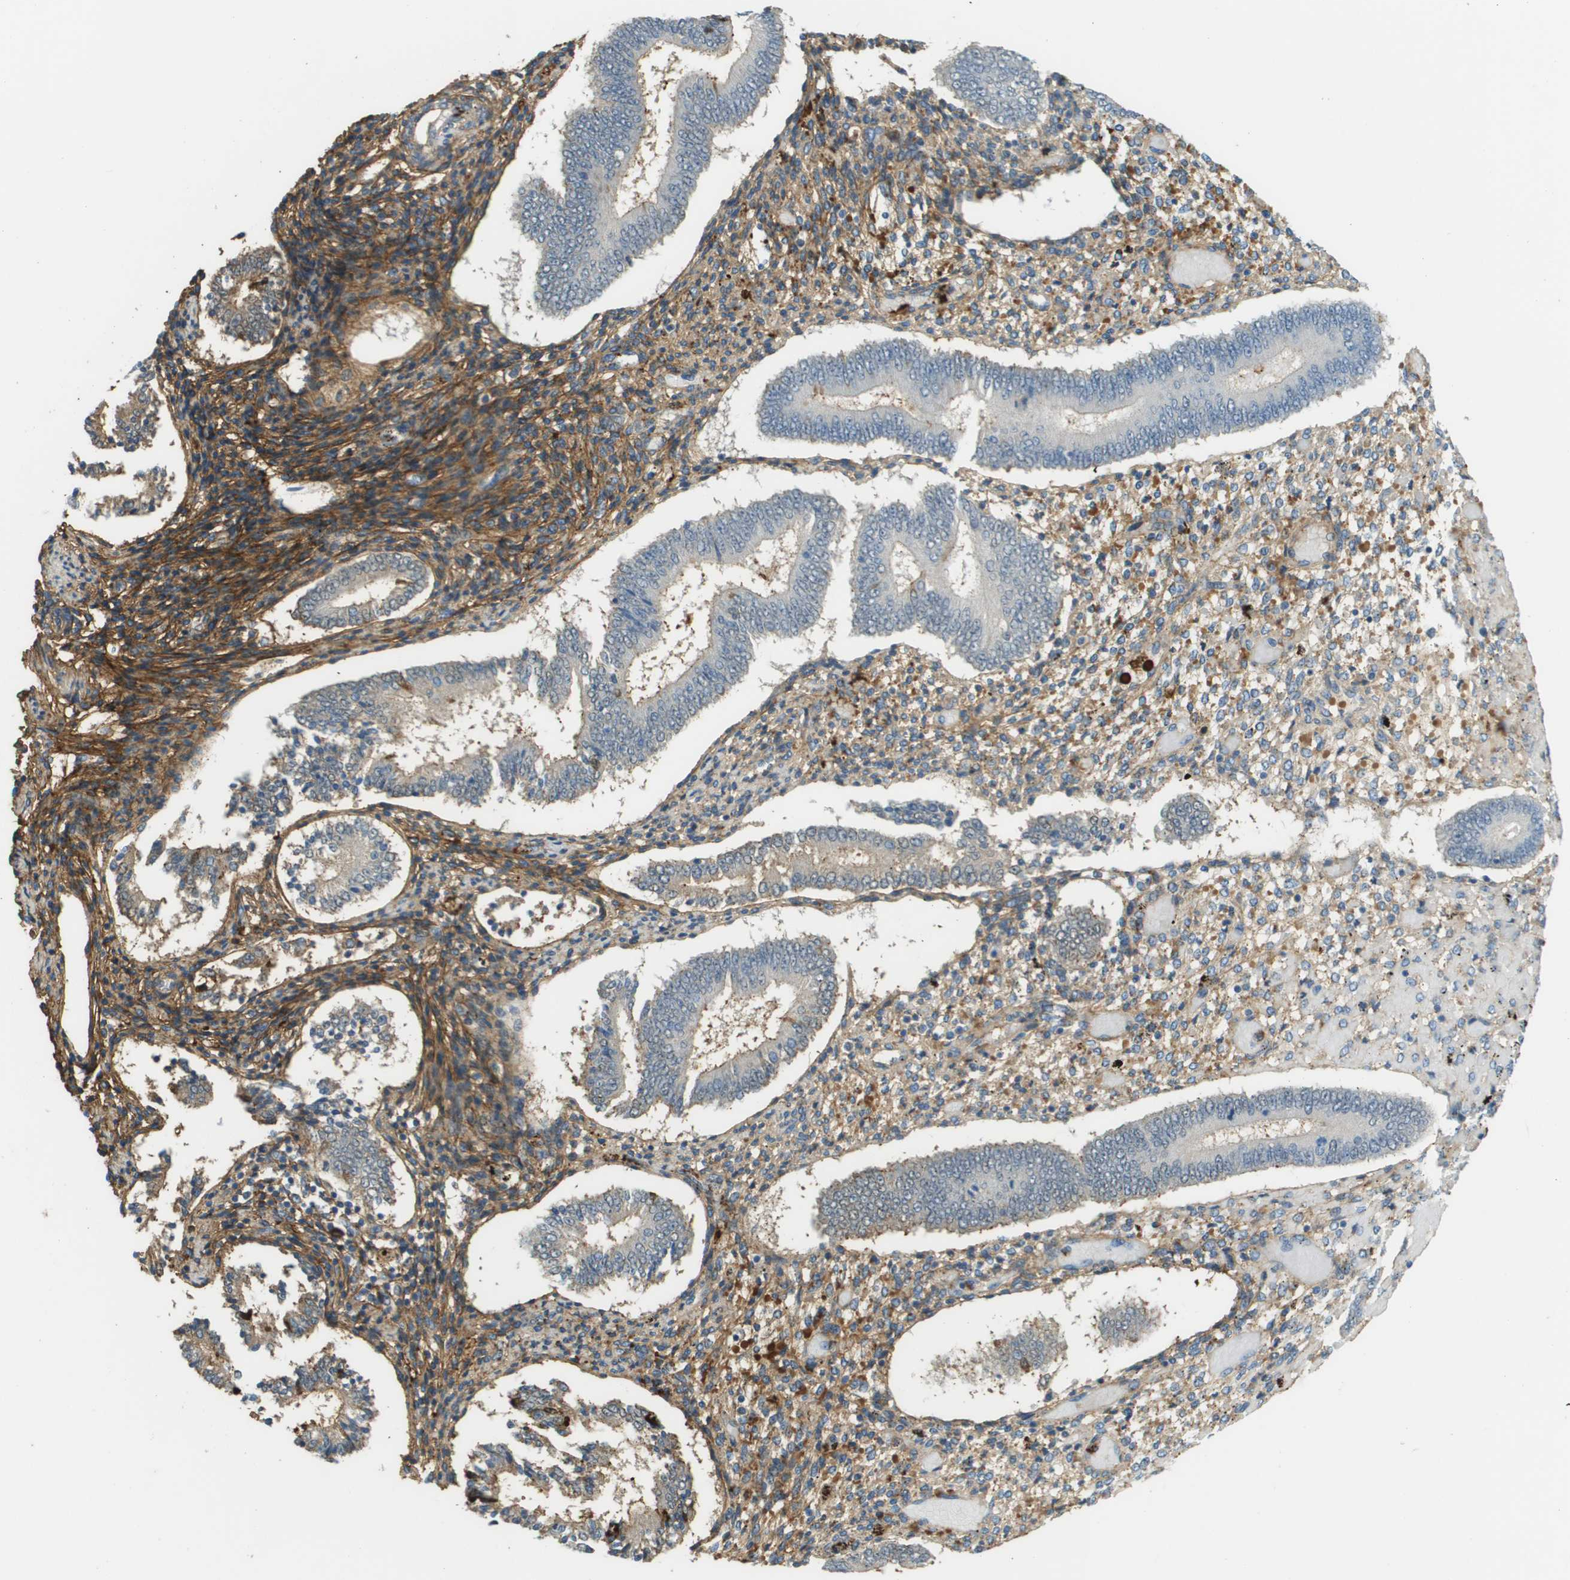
{"staining": {"intensity": "moderate", "quantity": "25%-75%", "location": "cytoplasmic/membranous"}, "tissue": "endometrium", "cell_type": "Cells in endometrial stroma", "image_type": "normal", "snomed": [{"axis": "morphology", "description": "Normal tissue, NOS"}, {"axis": "topography", "description": "Endometrium"}], "caption": "The image displays a brown stain indicating the presence of a protein in the cytoplasmic/membranous of cells in endometrial stroma in endometrium. The staining was performed using DAB (3,3'-diaminobenzidine), with brown indicating positive protein expression. Nuclei are stained blue with hematoxylin.", "gene": "DCN", "patient": {"sex": "female", "age": 42}}